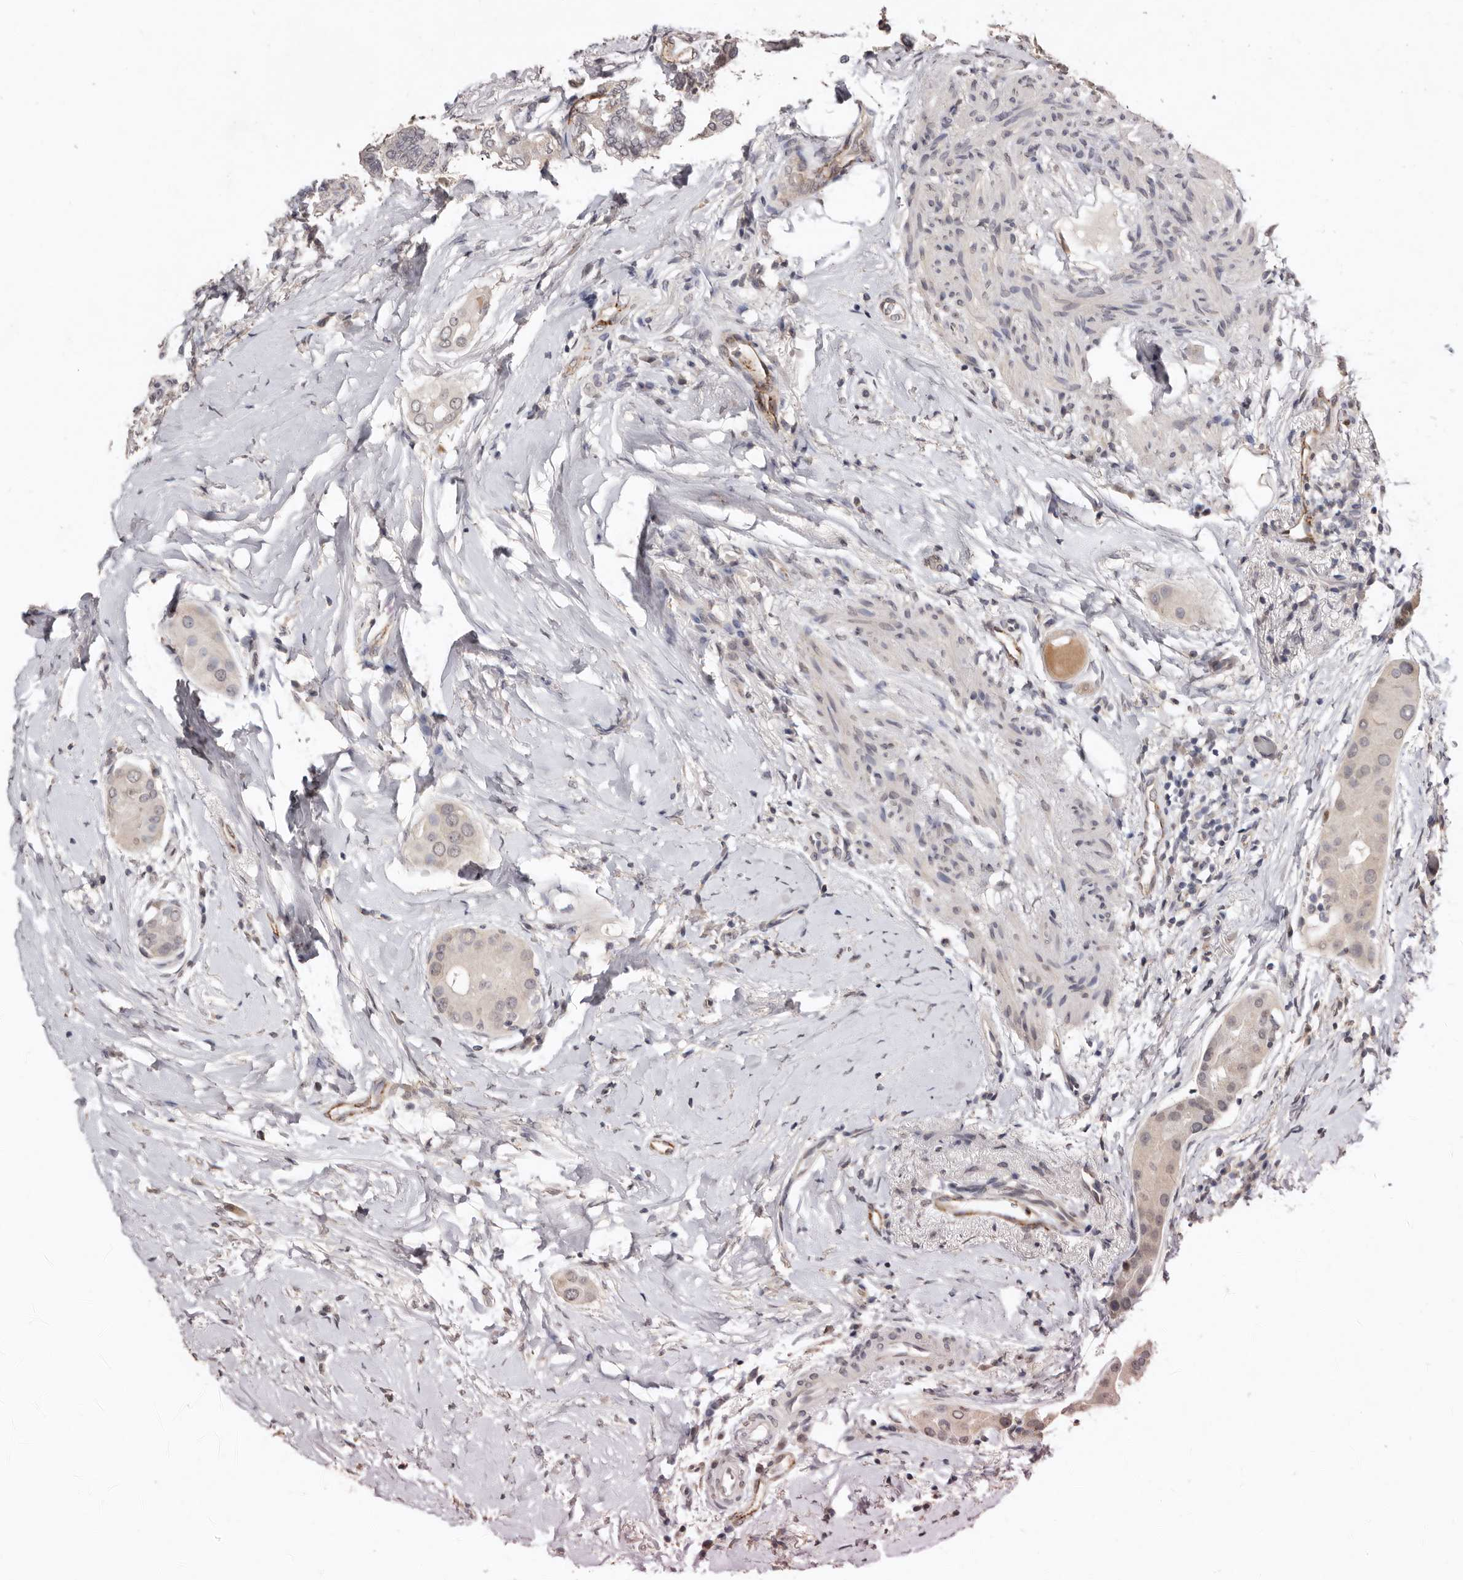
{"staining": {"intensity": "negative", "quantity": "none", "location": "none"}, "tissue": "thyroid cancer", "cell_type": "Tumor cells", "image_type": "cancer", "snomed": [{"axis": "morphology", "description": "Papillary adenocarcinoma, NOS"}, {"axis": "topography", "description": "Thyroid gland"}], "caption": "DAB (3,3'-diaminobenzidine) immunohistochemical staining of papillary adenocarcinoma (thyroid) shows no significant staining in tumor cells.", "gene": "SULT1E1", "patient": {"sex": "male", "age": 33}}